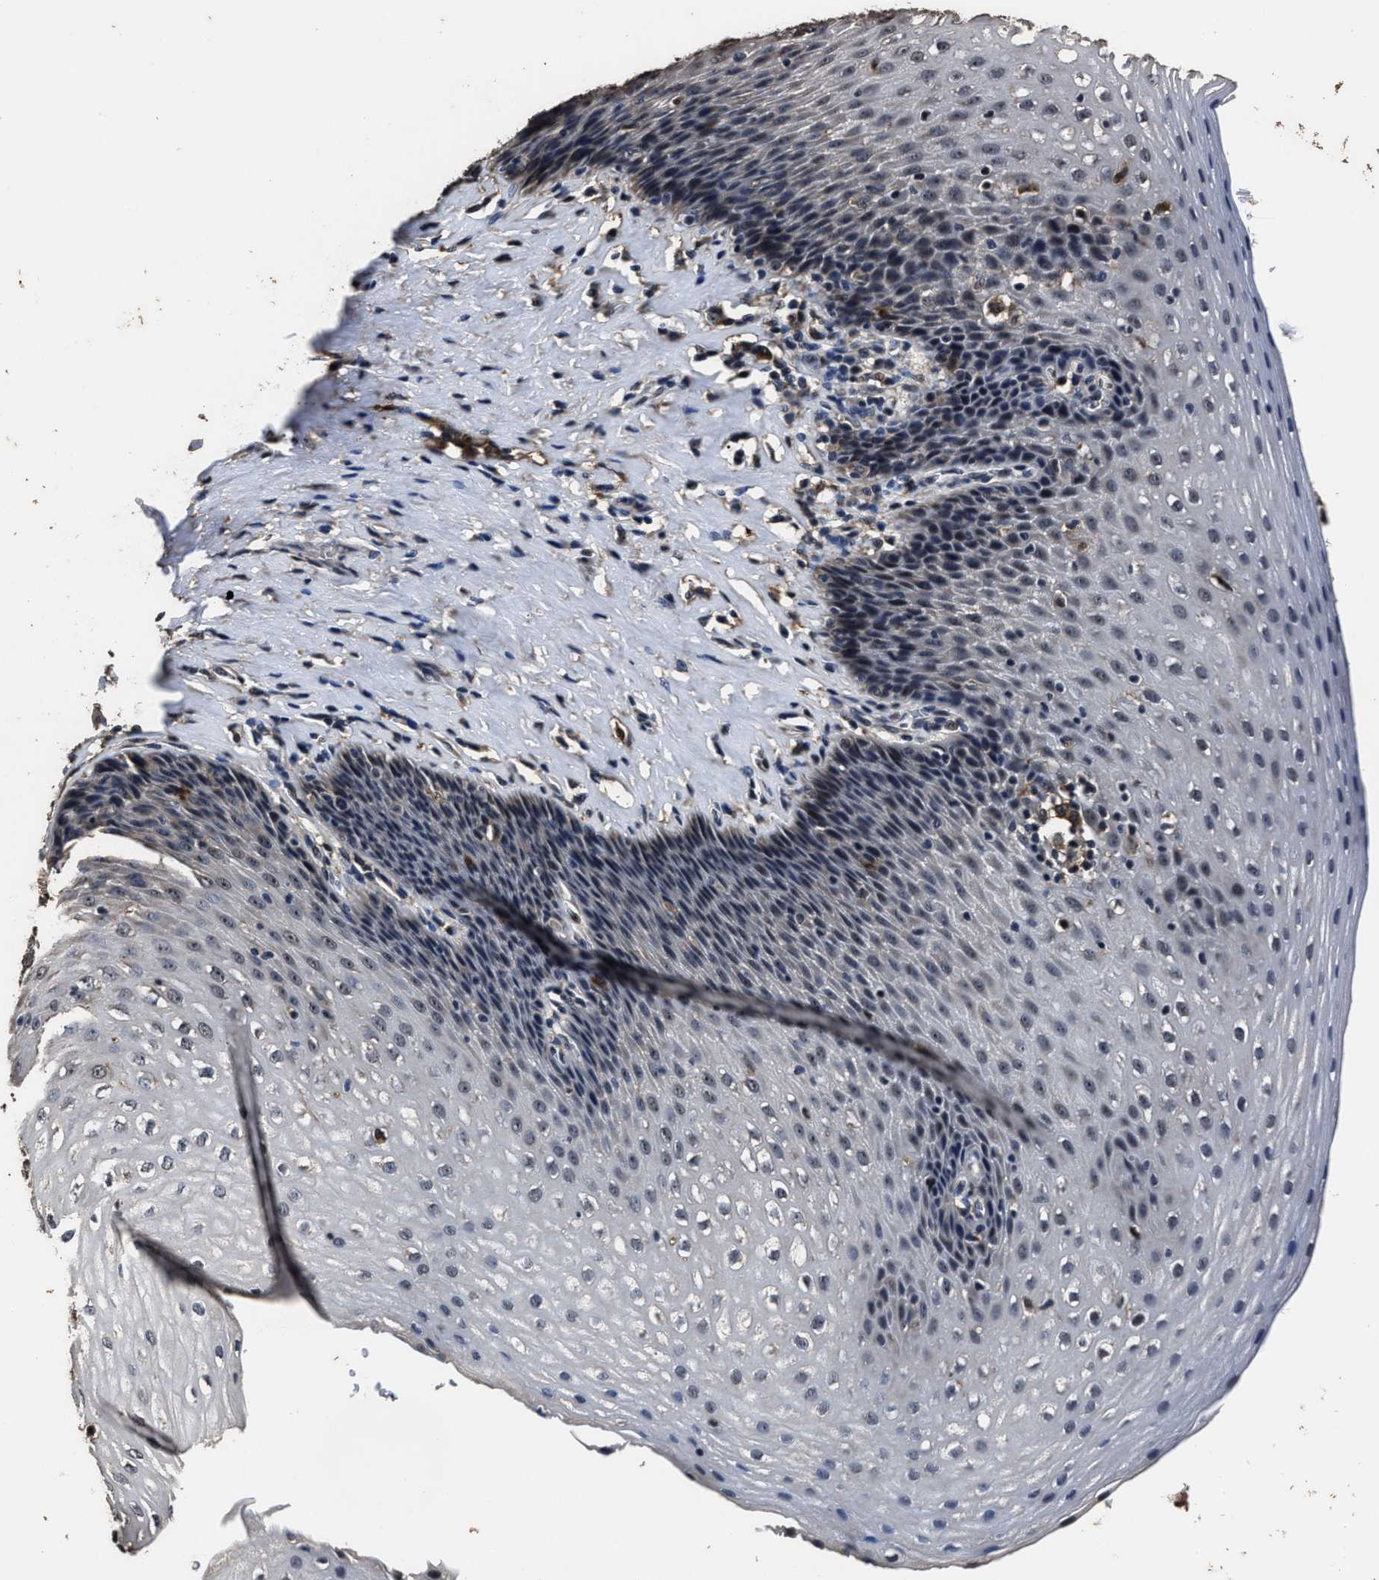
{"staining": {"intensity": "weak", "quantity": "<25%", "location": "cytoplasmic/membranous"}, "tissue": "esophagus", "cell_type": "Squamous epithelial cells", "image_type": "normal", "snomed": [{"axis": "morphology", "description": "Normal tissue, NOS"}, {"axis": "topography", "description": "Esophagus"}], "caption": "Immunohistochemistry micrograph of unremarkable human esophagus stained for a protein (brown), which shows no positivity in squamous epithelial cells. (Stains: DAB IHC with hematoxylin counter stain, Microscopy: brightfield microscopy at high magnification).", "gene": "RSBN1L", "patient": {"sex": "female", "age": 61}}